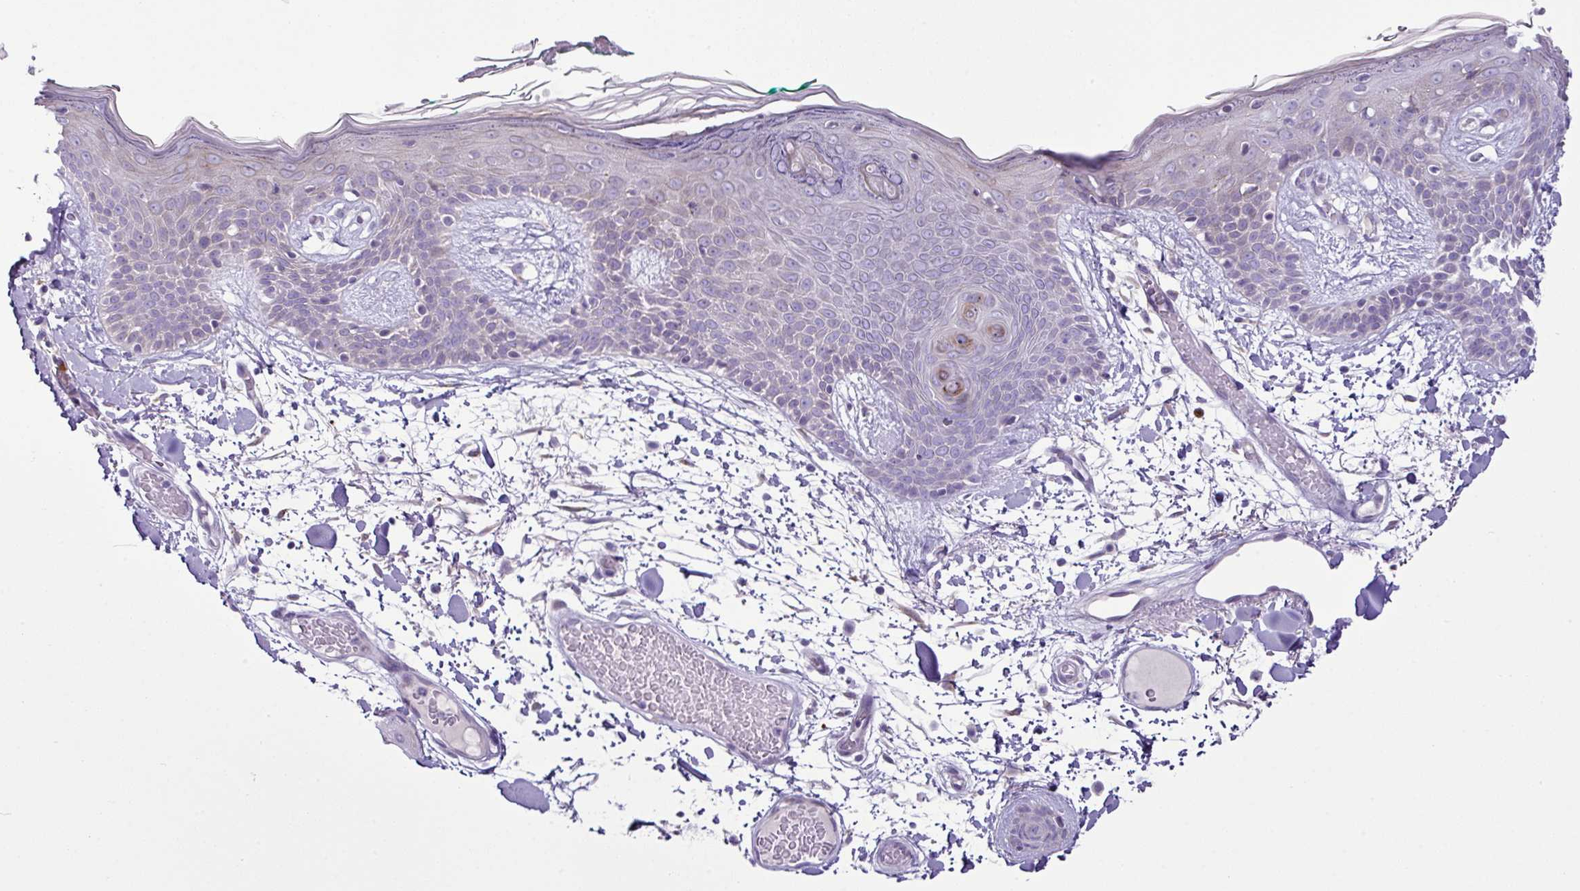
{"staining": {"intensity": "negative", "quantity": "none", "location": "none"}, "tissue": "skin", "cell_type": "Fibroblasts", "image_type": "normal", "snomed": [{"axis": "morphology", "description": "Normal tissue, NOS"}, {"axis": "topography", "description": "Skin"}], "caption": "Skin was stained to show a protein in brown. There is no significant positivity in fibroblasts.", "gene": "RGS21", "patient": {"sex": "male", "age": 79}}